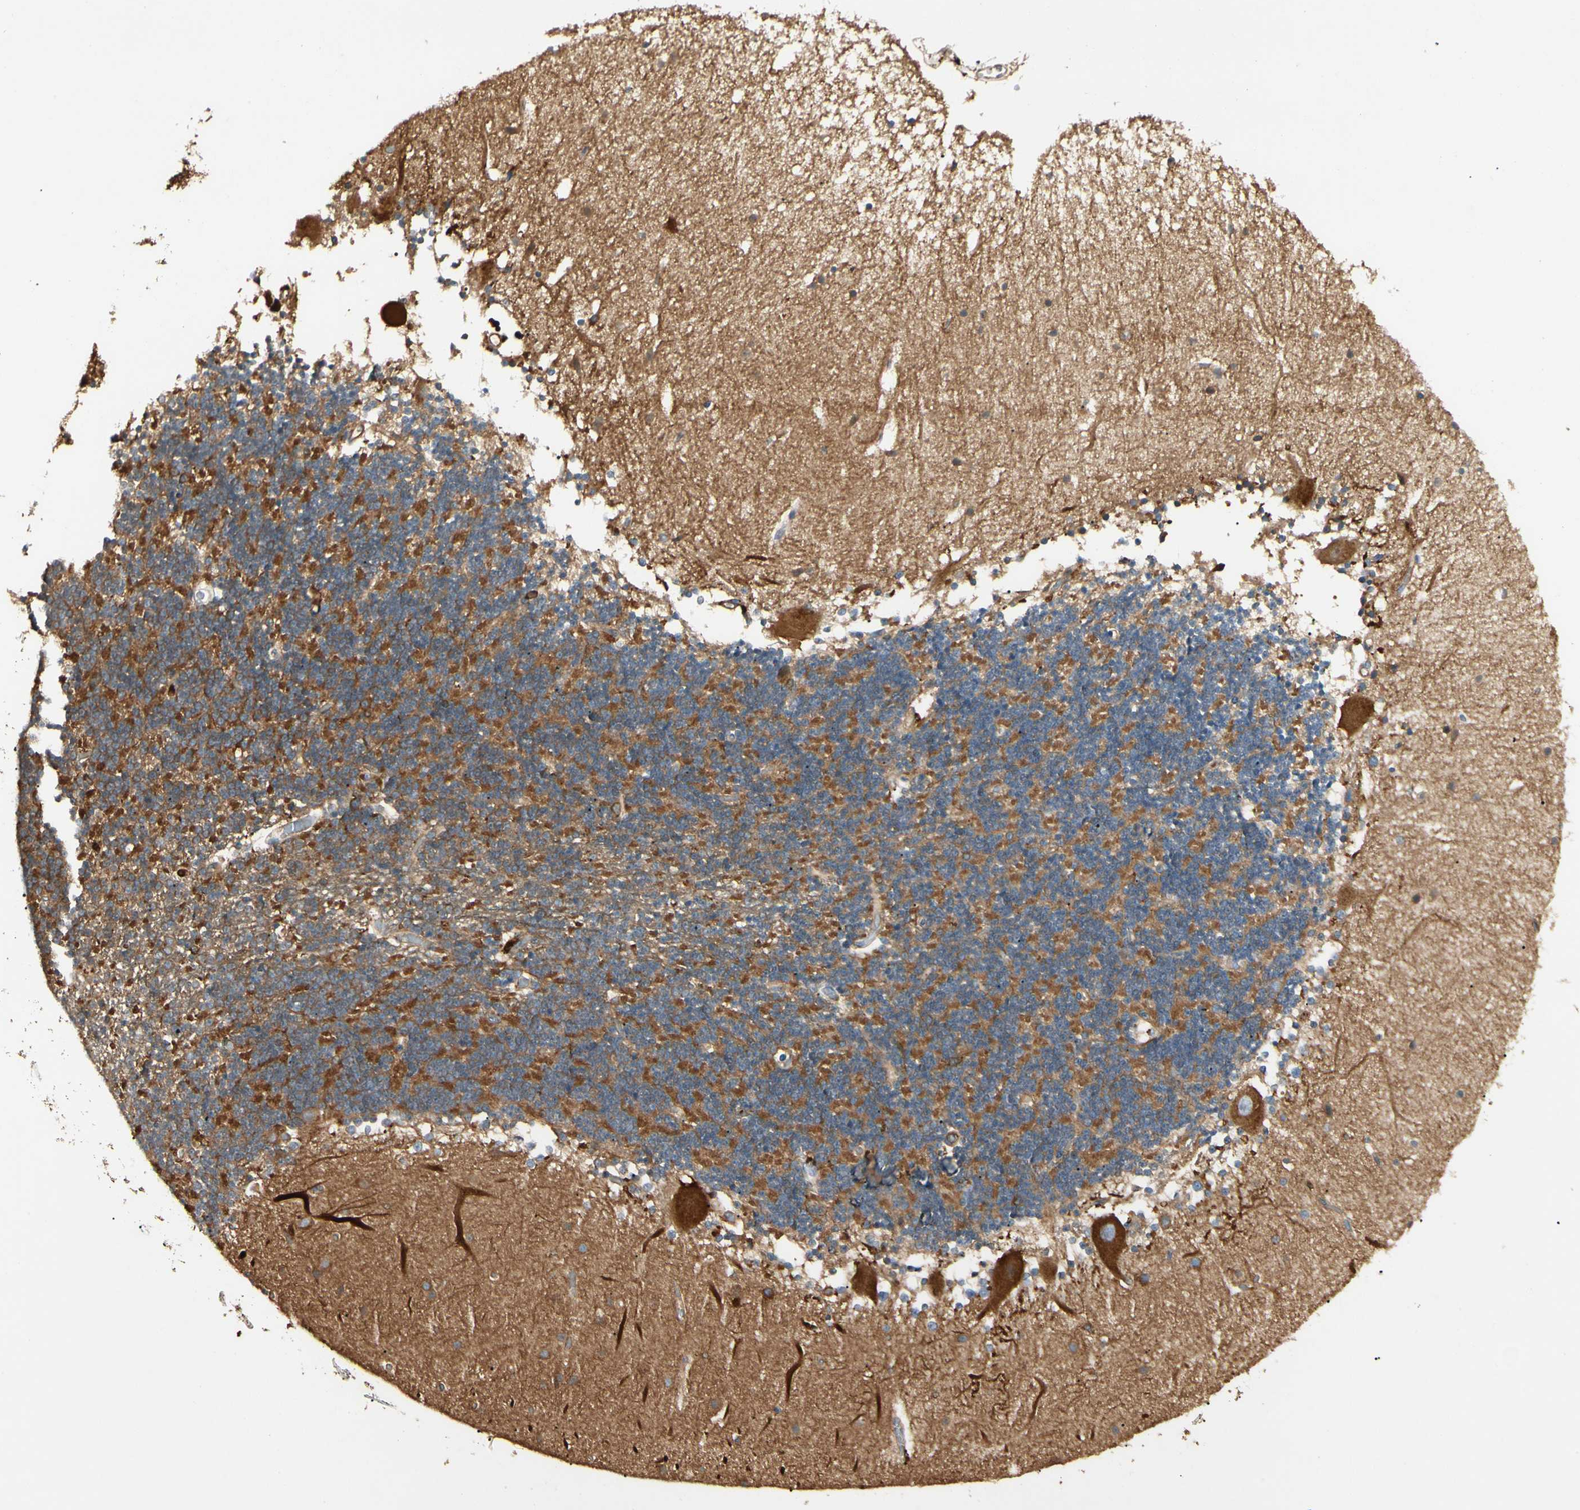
{"staining": {"intensity": "strong", "quantity": ">75%", "location": "cytoplasmic/membranous"}, "tissue": "cerebellum", "cell_type": "Cells in granular layer", "image_type": "normal", "snomed": [{"axis": "morphology", "description": "Normal tissue, NOS"}, {"axis": "topography", "description": "Cerebellum"}], "caption": "Immunohistochemistry staining of normal cerebellum, which displays high levels of strong cytoplasmic/membranous expression in about >75% of cells in granular layer indicating strong cytoplasmic/membranous protein staining. The staining was performed using DAB (3,3'-diaminobenzidine) (brown) for protein detection and nuclei were counterstained in hematoxylin (blue).", "gene": "ARPC2", "patient": {"sex": "female", "age": 54}}